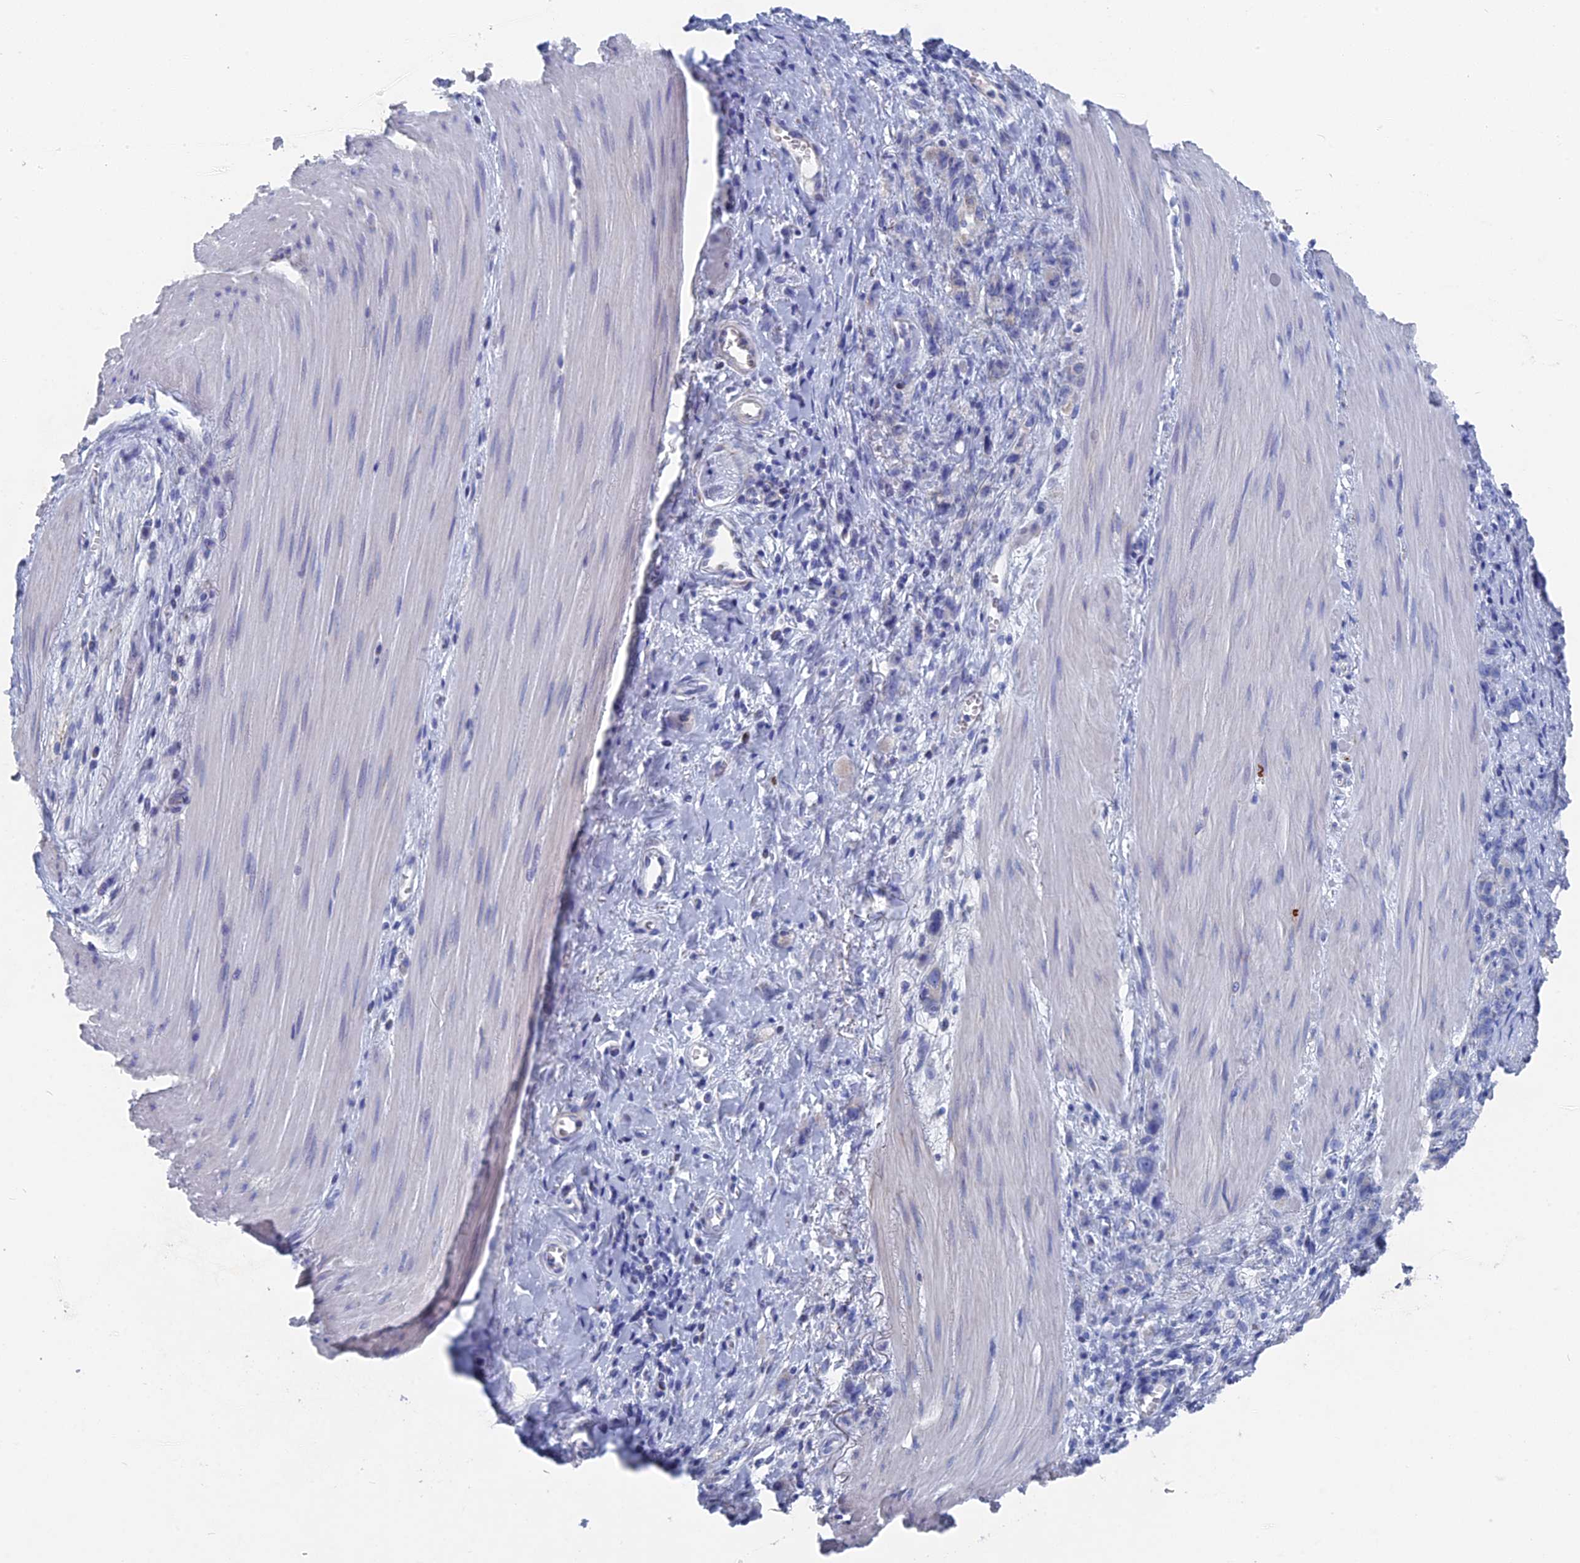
{"staining": {"intensity": "negative", "quantity": "none", "location": "none"}, "tissue": "stomach cancer", "cell_type": "Tumor cells", "image_type": "cancer", "snomed": [{"axis": "morphology", "description": "Adenocarcinoma, NOS"}, {"axis": "topography", "description": "Stomach"}], "caption": "Tumor cells show no significant staining in adenocarcinoma (stomach).", "gene": "HIGD1A", "patient": {"sex": "female", "age": 76}}